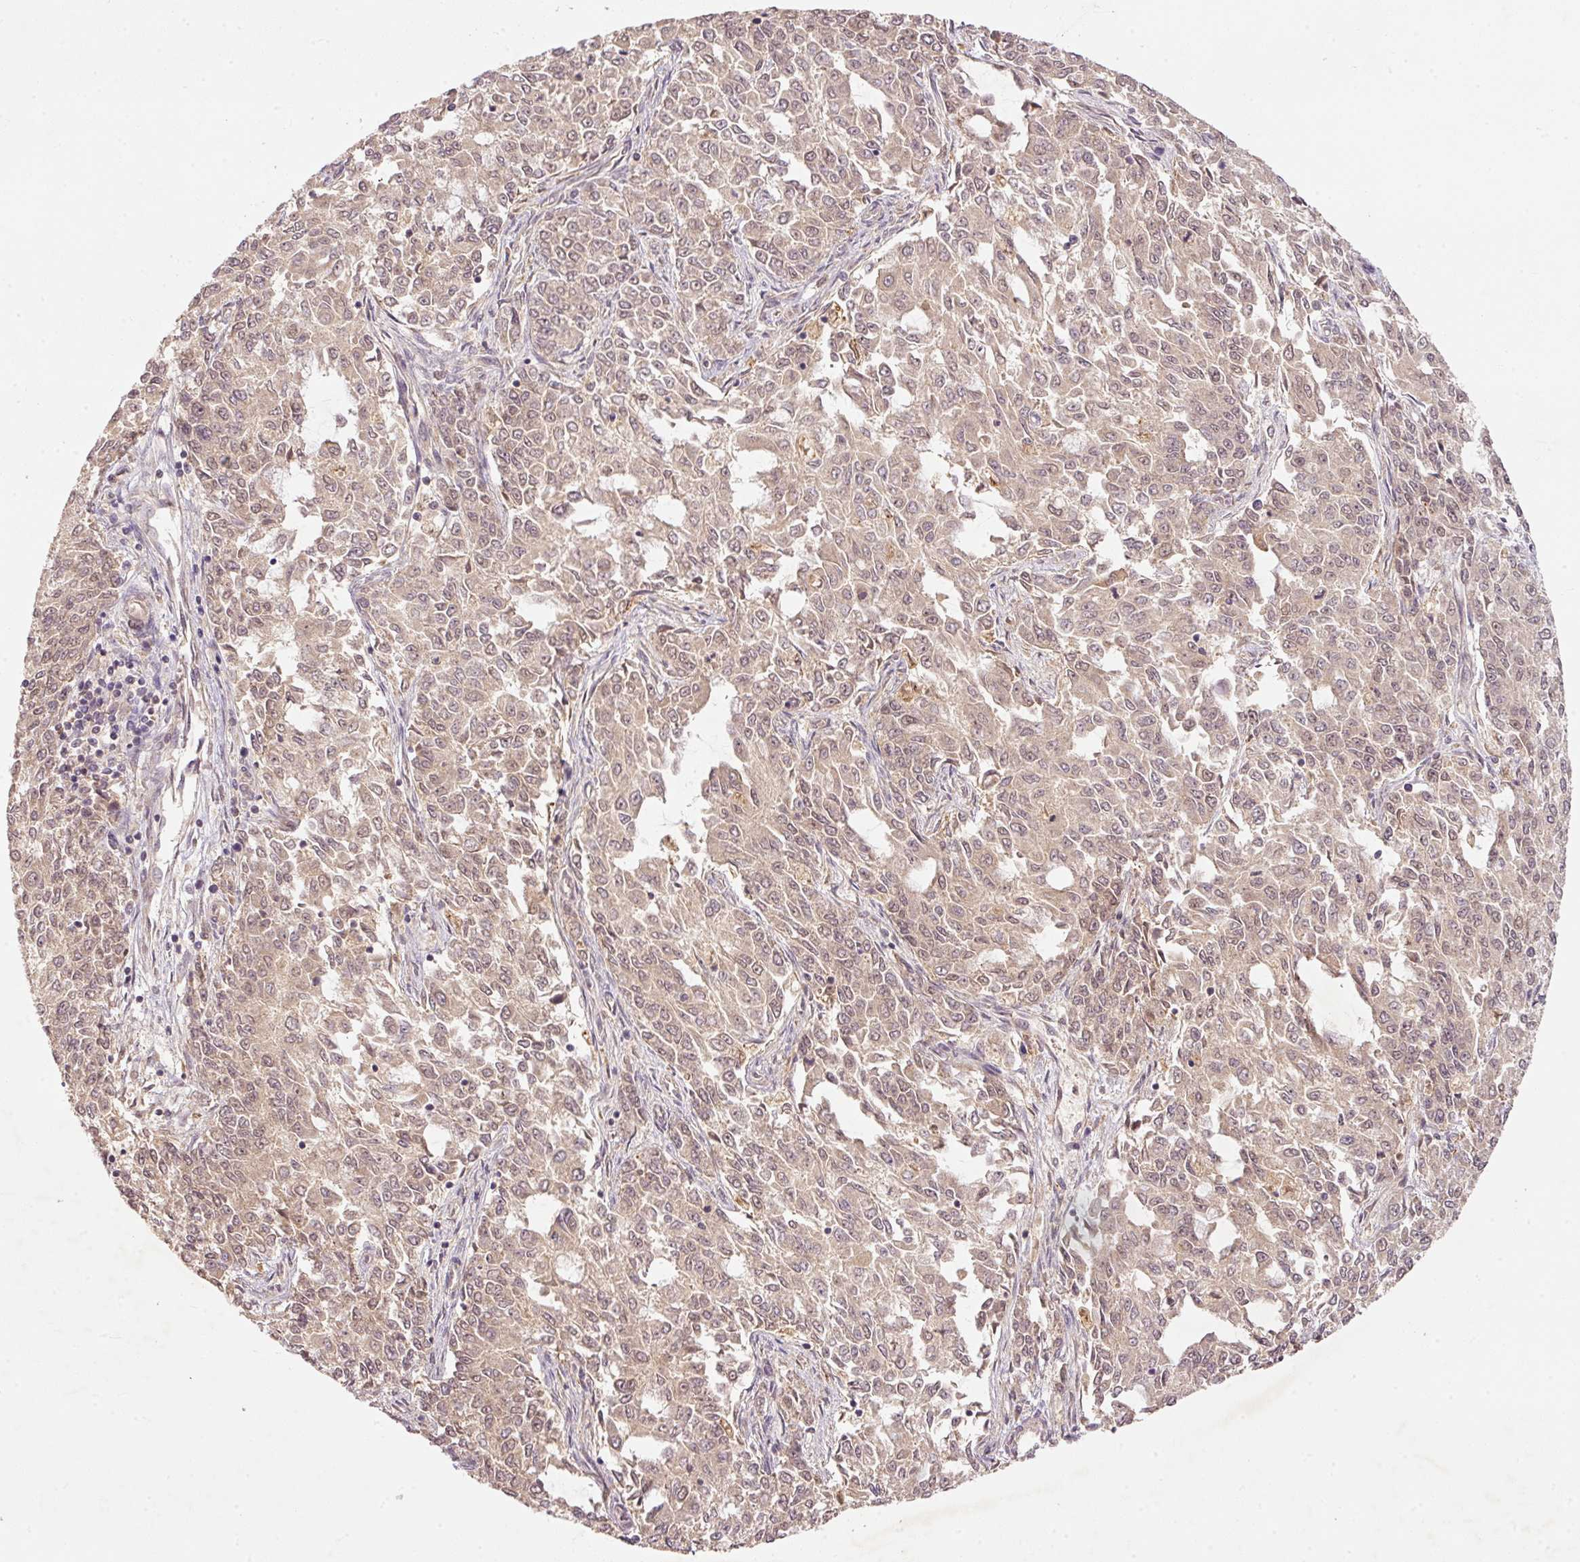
{"staining": {"intensity": "weak", "quantity": ">75%", "location": "cytoplasmic/membranous,nuclear"}, "tissue": "endometrial cancer", "cell_type": "Tumor cells", "image_type": "cancer", "snomed": [{"axis": "morphology", "description": "Adenocarcinoma, NOS"}, {"axis": "topography", "description": "Endometrium"}], "caption": "IHC of endometrial adenocarcinoma displays low levels of weak cytoplasmic/membranous and nuclear staining in about >75% of tumor cells. Using DAB (brown) and hematoxylin (blue) stains, captured at high magnification using brightfield microscopy.", "gene": "PCDHB1", "patient": {"sex": "female", "age": 50}}